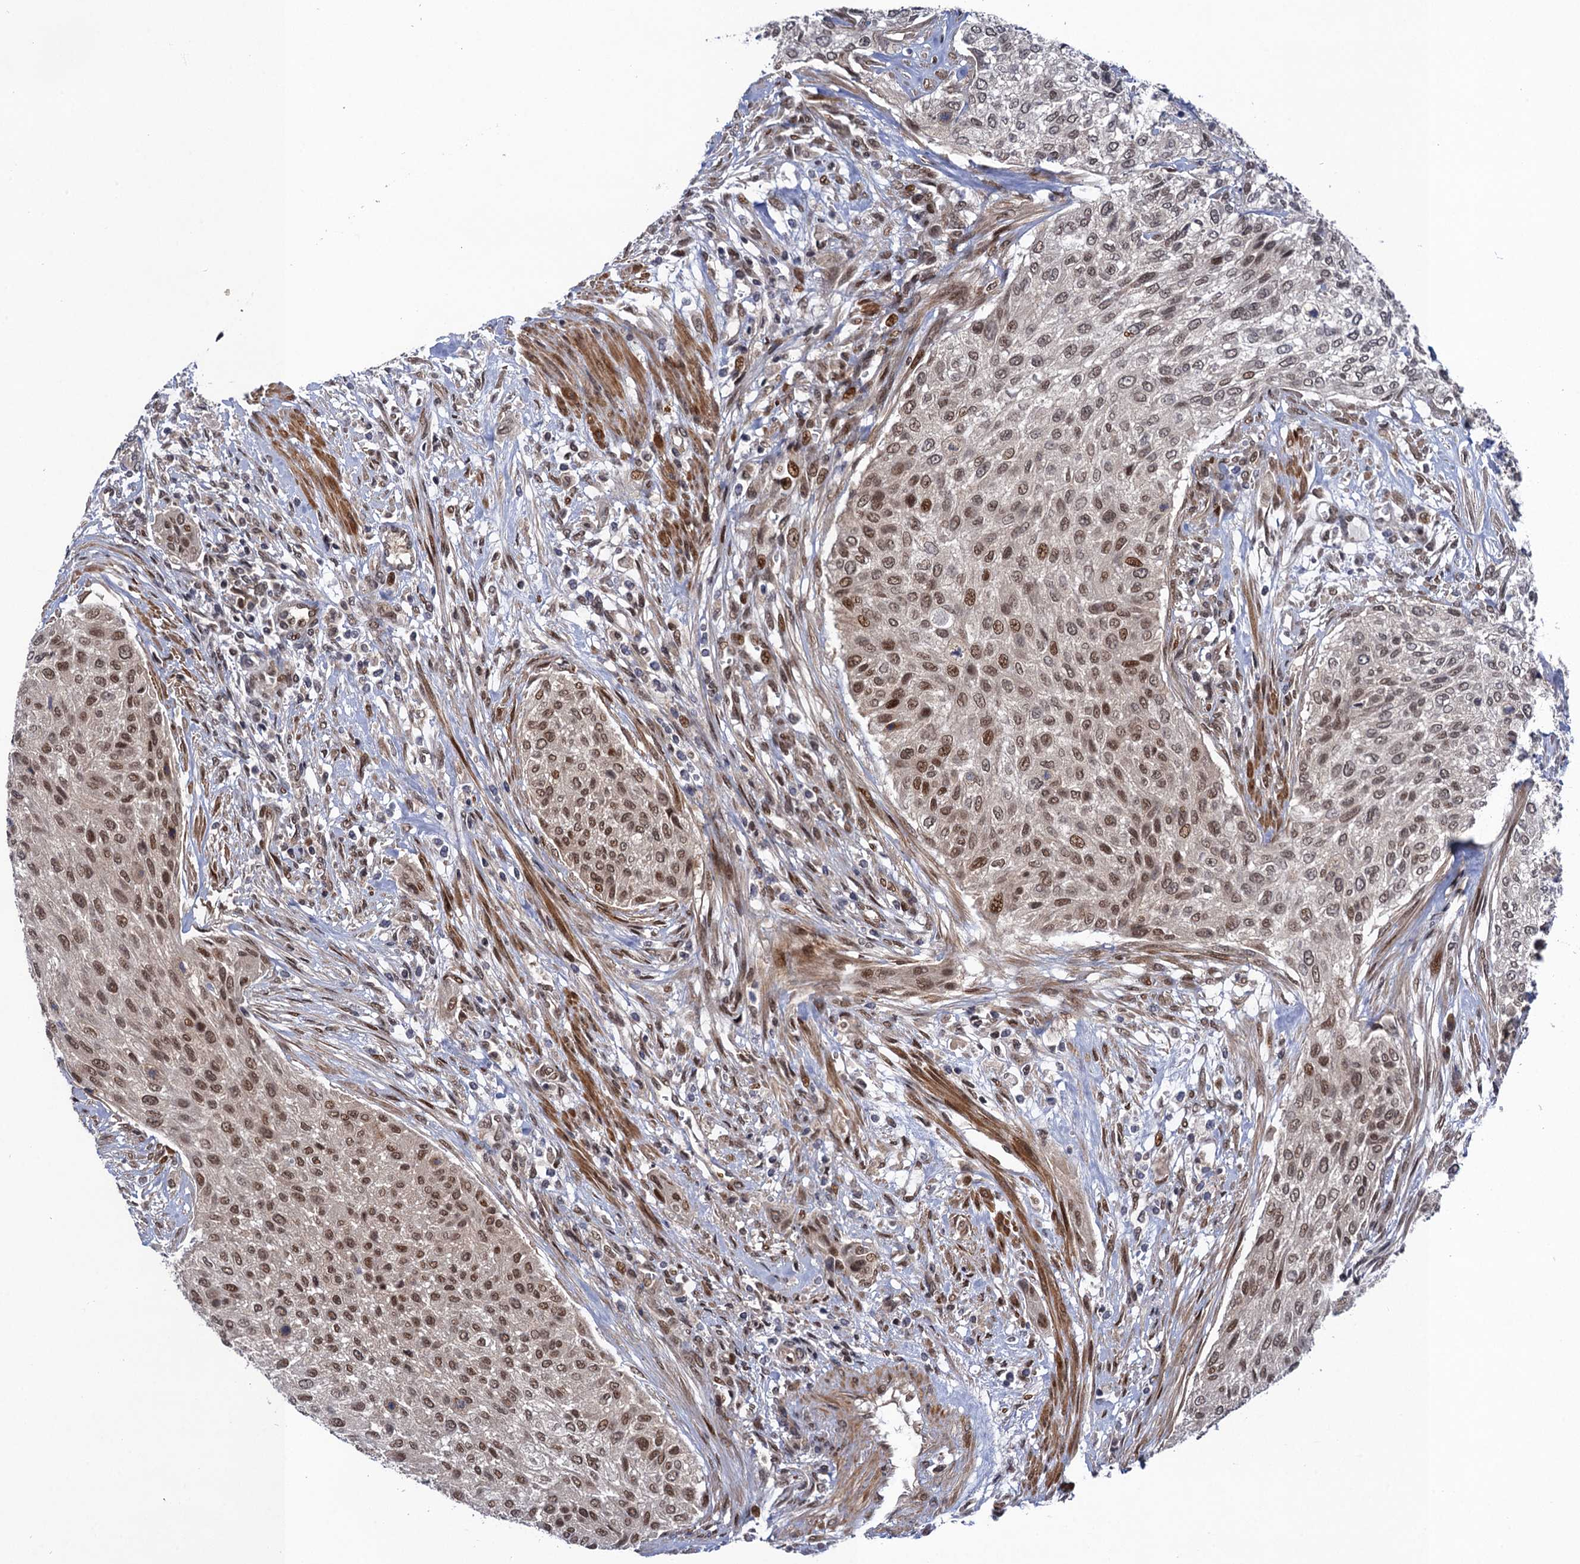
{"staining": {"intensity": "moderate", "quantity": ">75%", "location": "nuclear"}, "tissue": "urothelial cancer", "cell_type": "Tumor cells", "image_type": "cancer", "snomed": [{"axis": "morphology", "description": "Normal tissue, NOS"}, {"axis": "morphology", "description": "Urothelial carcinoma, NOS"}, {"axis": "topography", "description": "Urinary bladder"}, {"axis": "topography", "description": "Peripheral nerve tissue"}], "caption": "A high-resolution histopathology image shows IHC staining of transitional cell carcinoma, which reveals moderate nuclear positivity in about >75% of tumor cells.", "gene": "NEK8", "patient": {"sex": "male", "age": 35}}